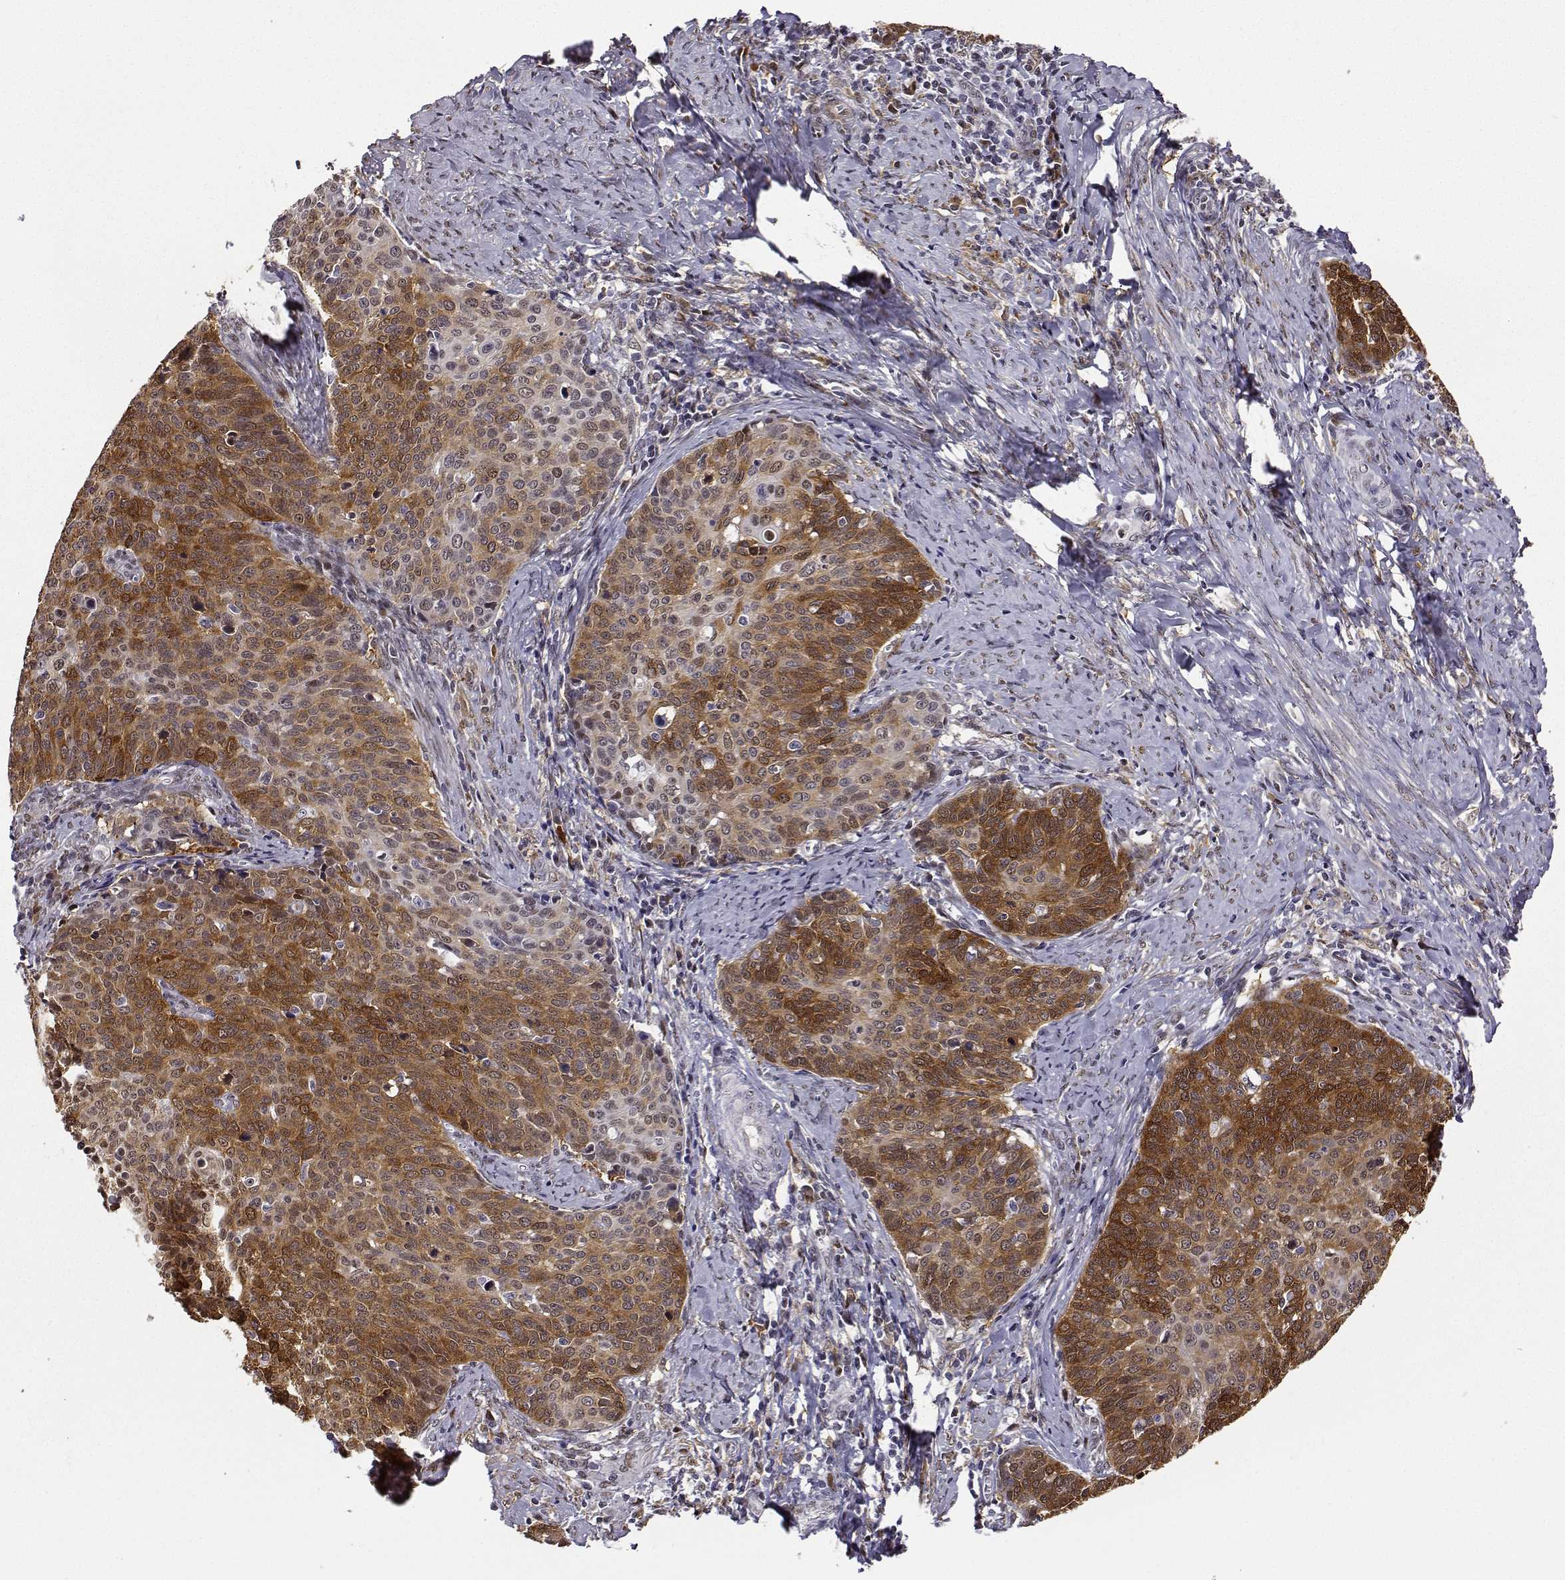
{"staining": {"intensity": "moderate", "quantity": ">75%", "location": "cytoplasmic/membranous,nuclear"}, "tissue": "cervical cancer", "cell_type": "Tumor cells", "image_type": "cancer", "snomed": [{"axis": "morphology", "description": "Normal tissue, NOS"}, {"axis": "morphology", "description": "Squamous cell carcinoma, NOS"}, {"axis": "topography", "description": "Cervix"}], "caption": "Protein staining of cervical squamous cell carcinoma tissue exhibits moderate cytoplasmic/membranous and nuclear expression in approximately >75% of tumor cells.", "gene": "PHGDH", "patient": {"sex": "female", "age": 39}}